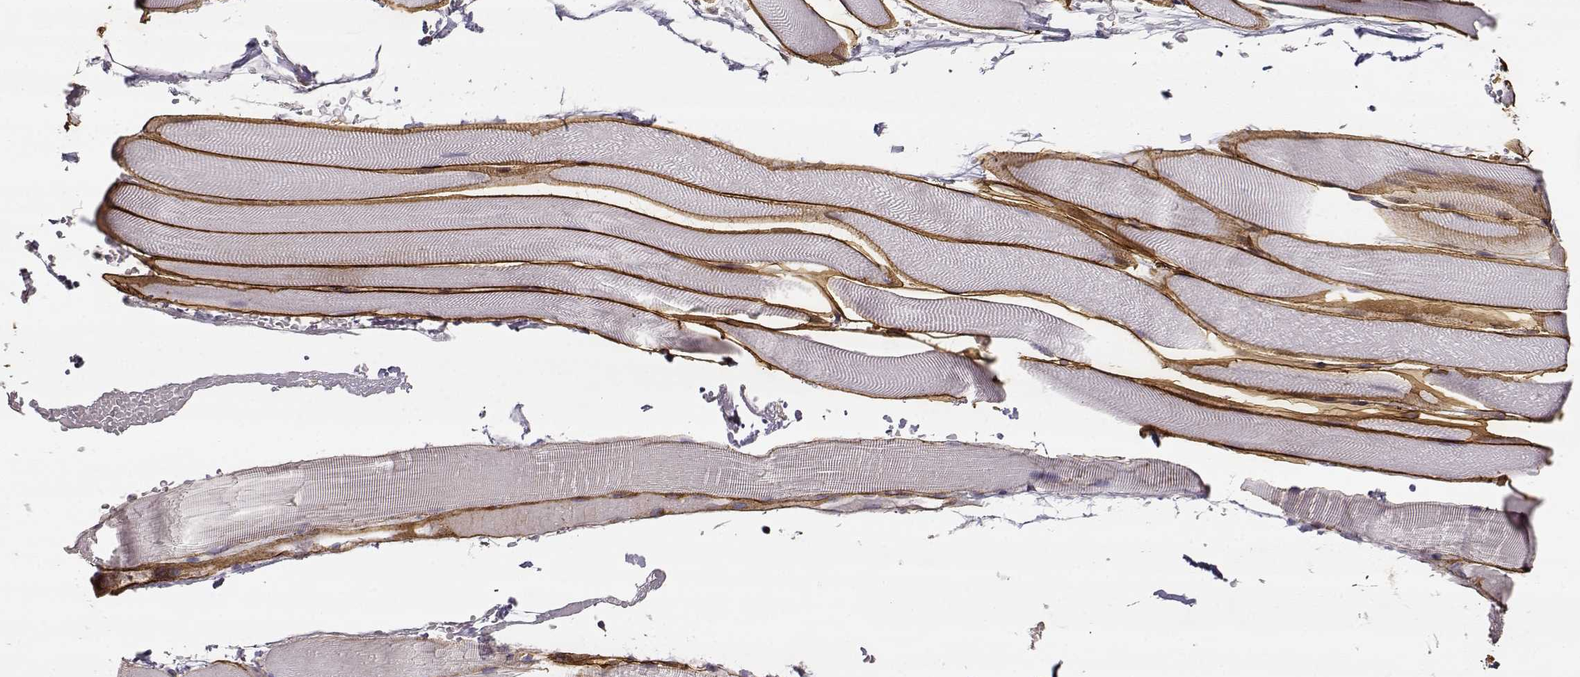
{"staining": {"intensity": "negative", "quantity": "none", "location": "none"}, "tissue": "skeletal muscle", "cell_type": "Myocytes", "image_type": "normal", "snomed": [{"axis": "morphology", "description": "Normal tissue, NOS"}, {"axis": "topography", "description": "Skeletal muscle"}], "caption": "High power microscopy micrograph of an IHC image of normal skeletal muscle, revealing no significant staining in myocytes. (Stains: DAB (3,3'-diaminobenzidine) immunohistochemistry (IHC) with hematoxylin counter stain, Microscopy: brightfield microscopy at high magnification).", "gene": "LAMC1", "patient": {"sex": "female", "age": 37}}